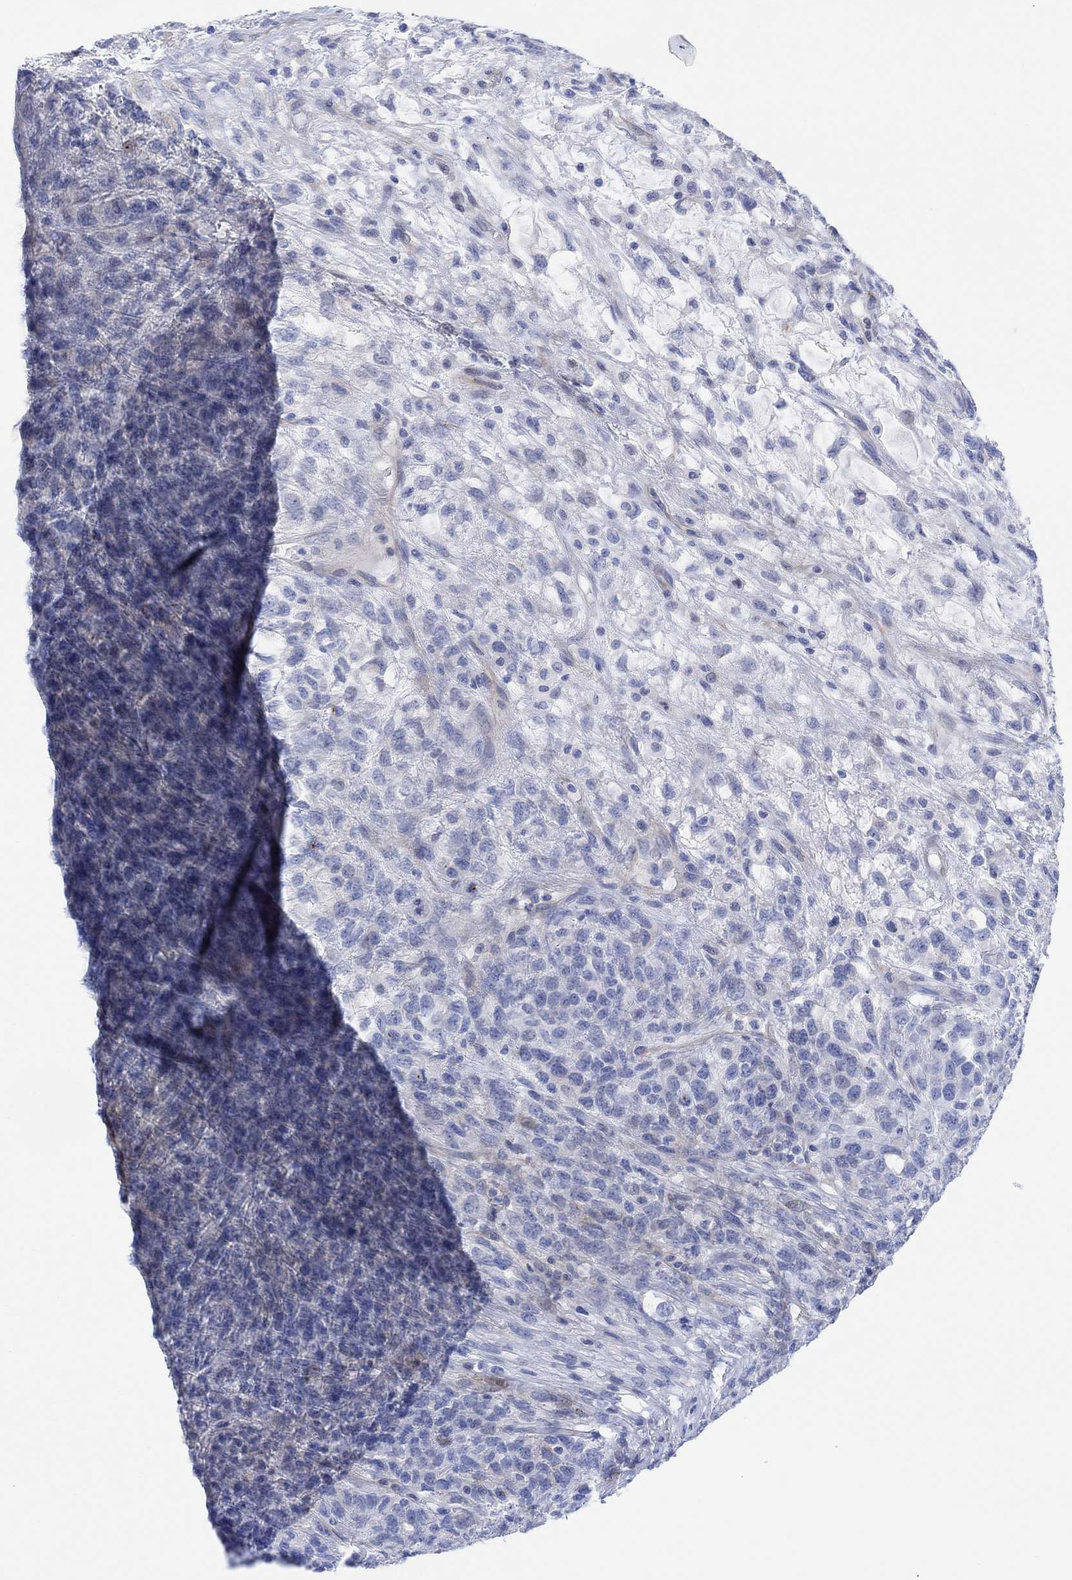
{"staining": {"intensity": "negative", "quantity": "none", "location": "none"}, "tissue": "testis cancer", "cell_type": "Tumor cells", "image_type": "cancer", "snomed": [{"axis": "morphology", "description": "Seminoma, NOS"}, {"axis": "topography", "description": "Testis"}], "caption": "Immunohistochemical staining of human testis cancer (seminoma) displays no significant staining in tumor cells.", "gene": "TLDC2", "patient": {"sex": "male", "age": 52}}